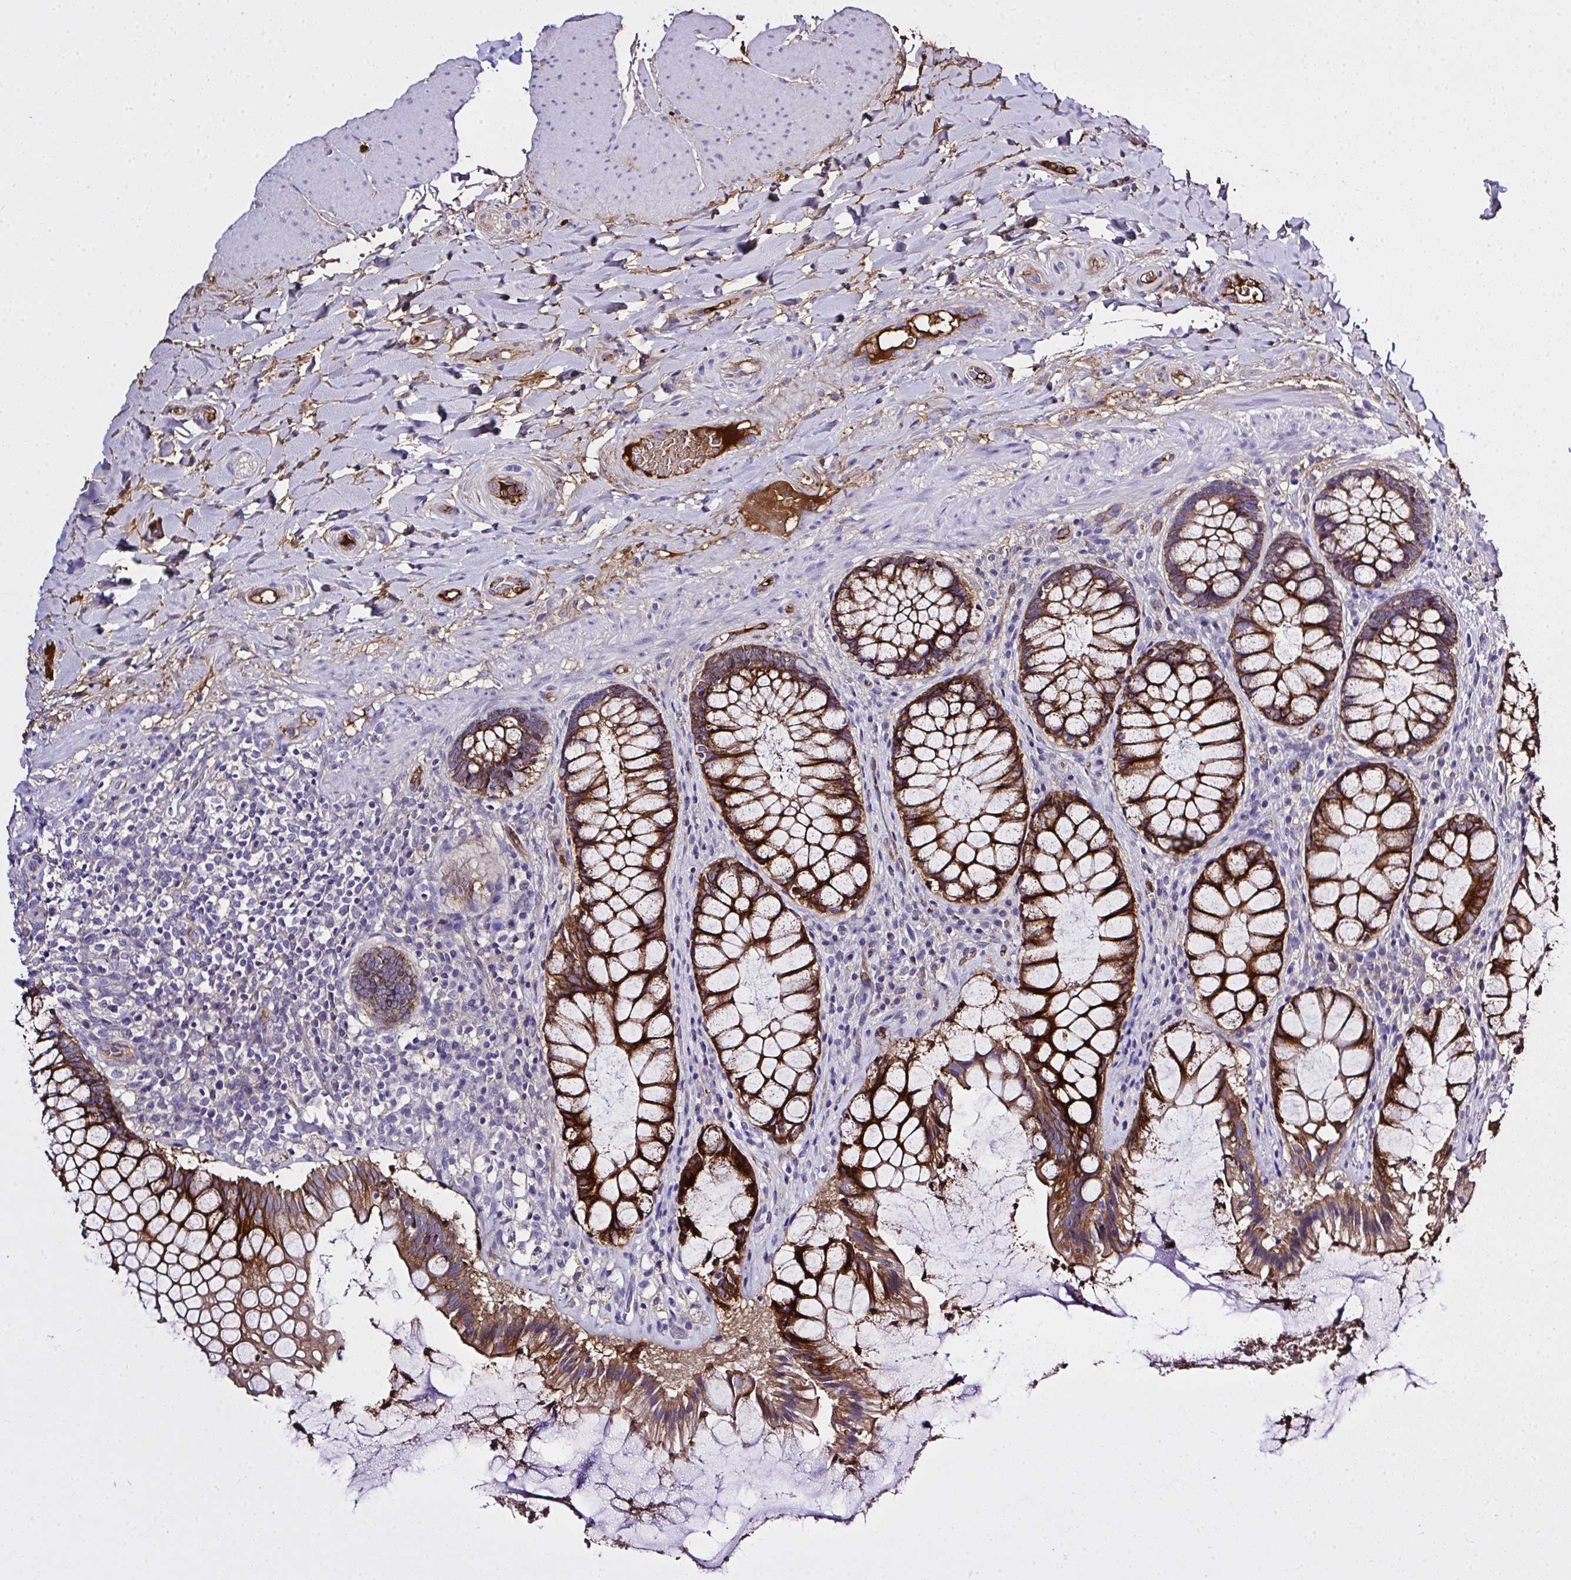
{"staining": {"intensity": "strong", "quantity": ">75%", "location": "cytoplasmic/membranous"}, "tissue": "rectum", "cell_type": "Glandular cells", "image_type": "normal", "snomed": [{"axis": "morphology", "description": "Normal tissue, NOS"}, {"axis": "topography", "description": "Rectum"}], "caption": "A high-resolution micrograph shows immunohistochemistry staining of unremarkable rectum, which shows strong cytoplasmic/membranous positivity in about >75% of glandular cells.", "gene": "ZNF813", "patient": {"sex": "female", "age": 58}}